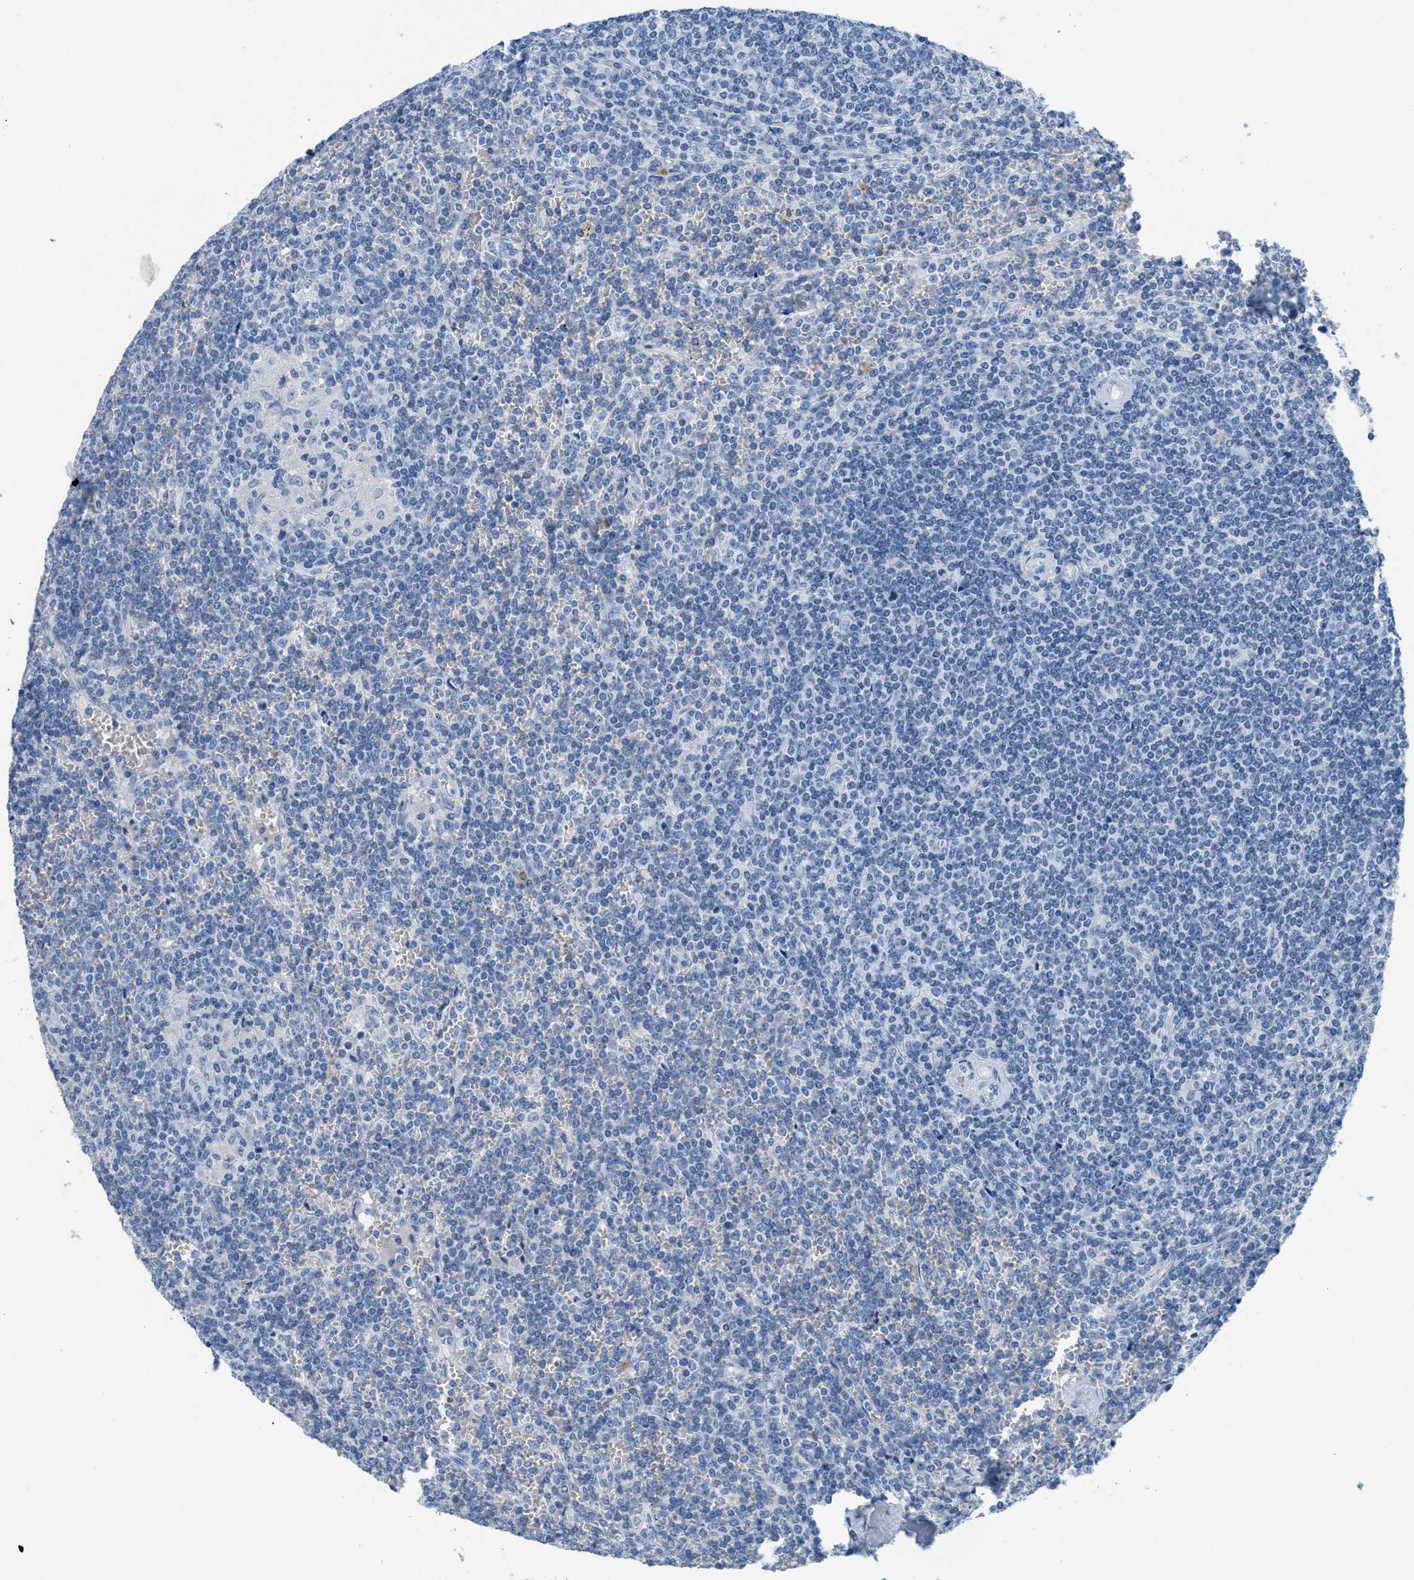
{"staining": {"intensity": "negative", "quantity": "none", "location": "none"}, "tissue": "lymphoma", "cell_type": "Tumor cells", "image_type": "cancer", "snomed": [{"axis": "morphology", "description": "Malignant lymphoma, non-Hodgkin's type, Low grade"}, {"axis": "topography", "description": "Spleen"}], "caption": "Immunohistochemistry (IHC) of human malignant lymphoma, non-Hodgkin's type (low-grade) reveals no expression in tumor cells.", "gene": "GPM6A", "patient": {"sex": "female", "age": 19}}